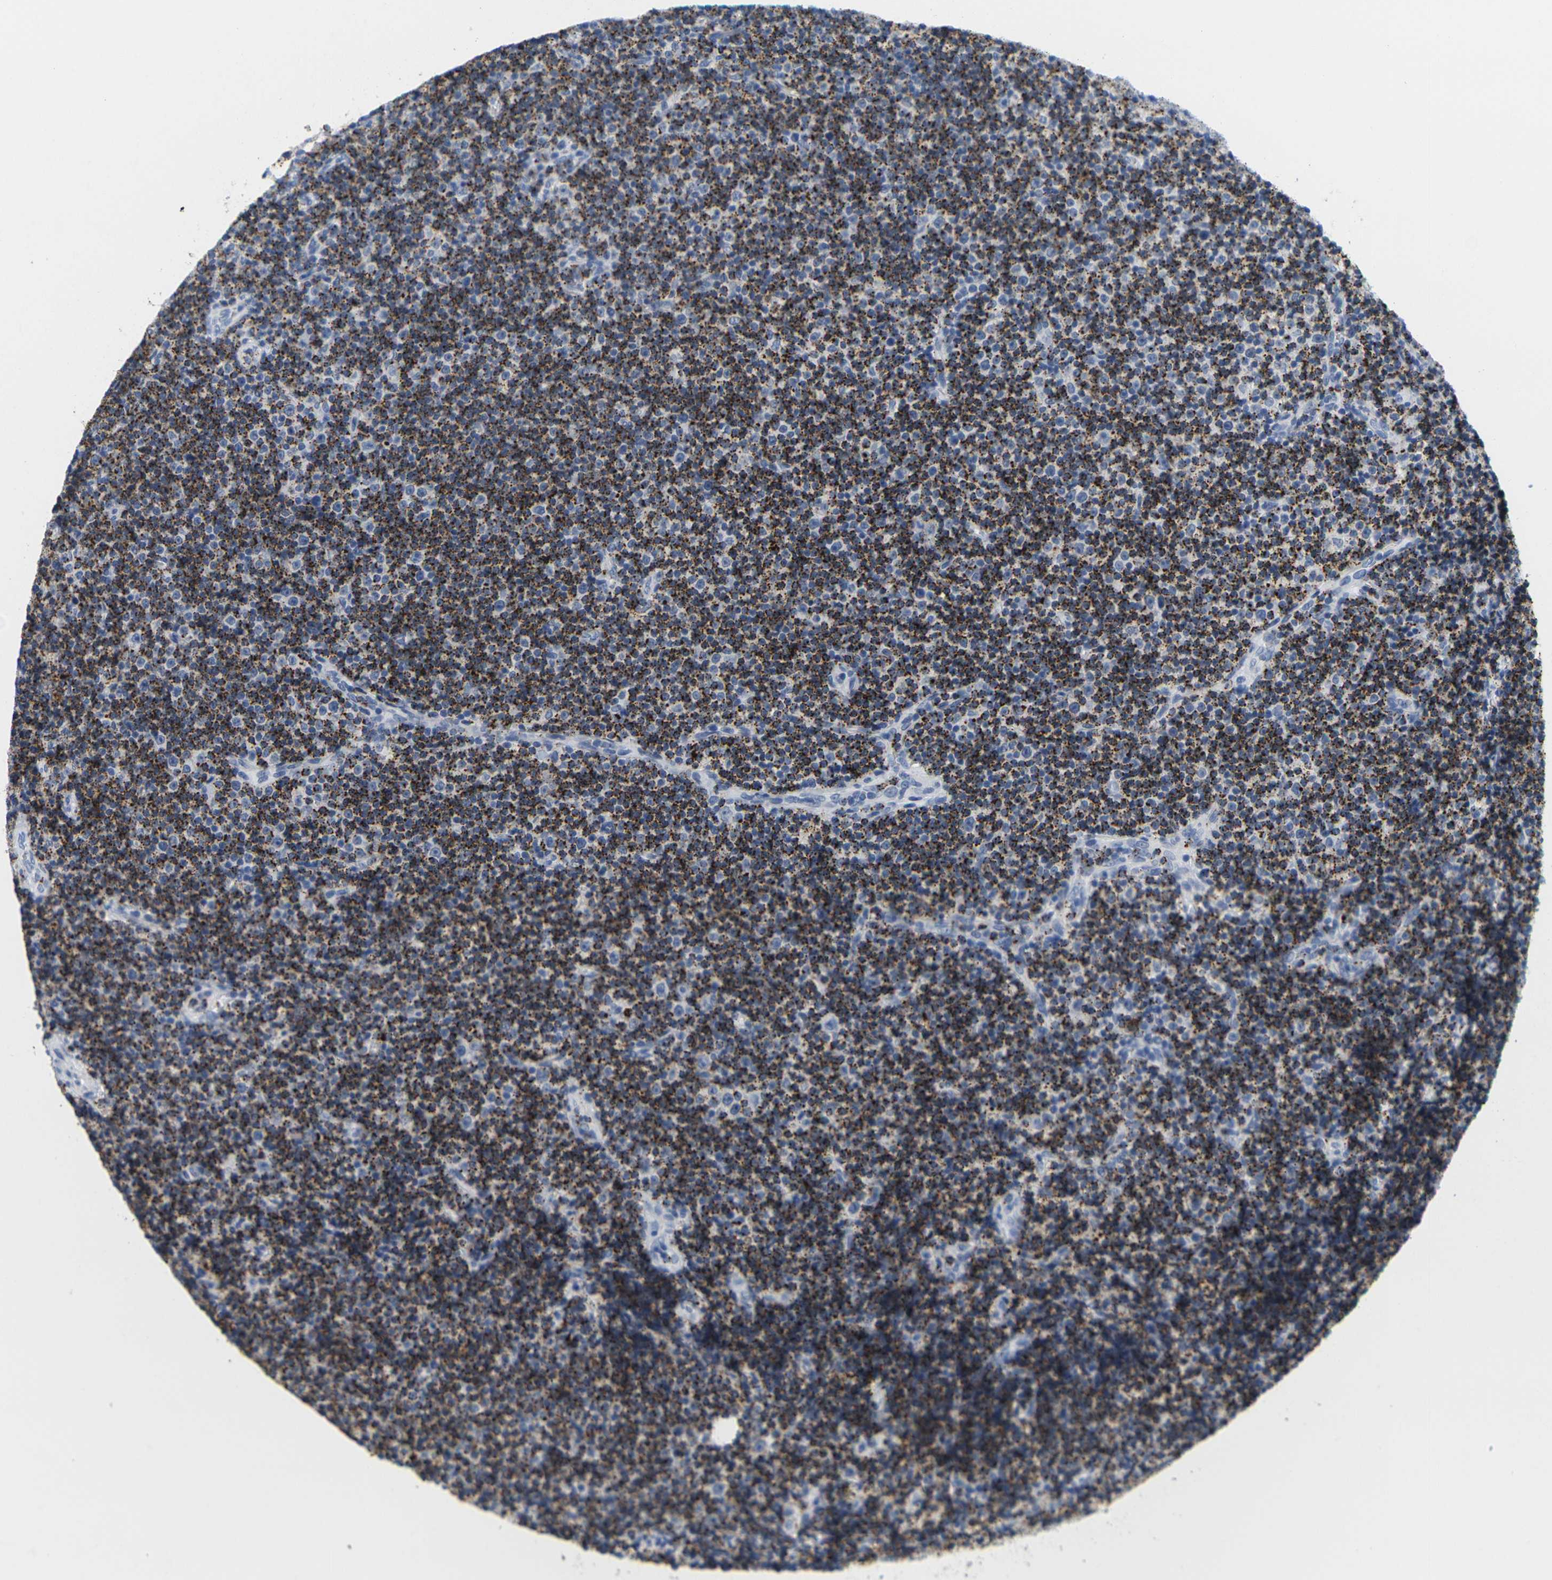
{"staining": {"intensity": "strong", "quantity": ">75%", "location": "cytoplasmic/membranous"}, "tissue": "lymphoma", "cell_type": "Tumor cells", "image_type": "cancer", "snomed": [{"axis": "morphology", "description": "Malignant lymphoma, non-Hodgkin's type, Low grade"}, {"axis": "topography", "description": "Lymph node"}], "caption": "High-power microscopy captured an IHC histopathology image of lymphoma, revealing strong cytoplasmic/membranous staining in about >75% of tumor cells. (IHC, brightfield microscopy, high magnification).", "gene": "HLA-DOB", "patient": {"sex": "female", "age": 67}}